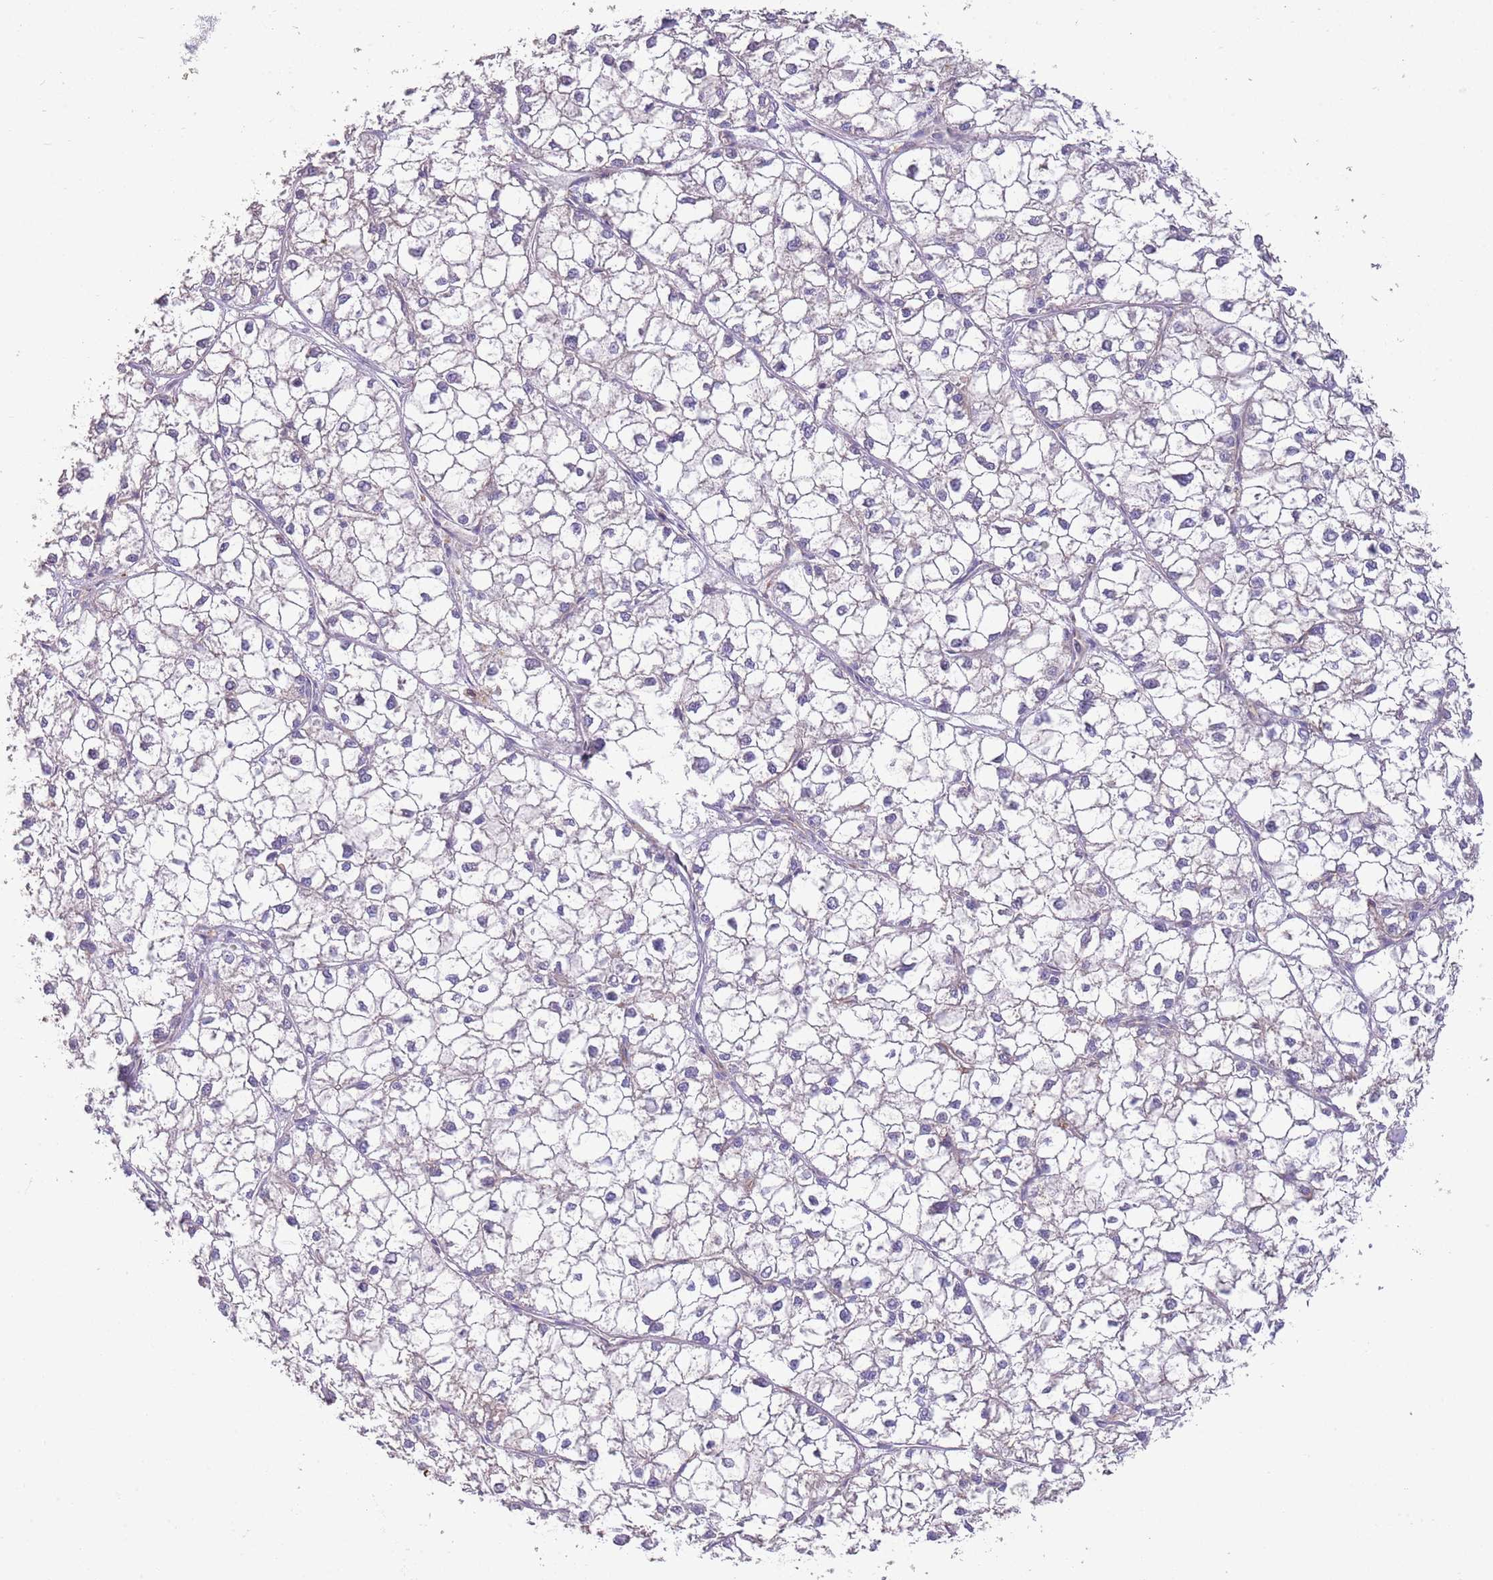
{"staining": {"intensity": "negative", "quantity": "none", "location": "none"}, "tissue": "liver cancer", "cell_type": "Tumor cells", "image_type": "cancer", "snomed": [{"axis": "morphology", "description": "Carcinoma, Hepatocellular, NOS"}, {"axis": "topography", "description": "Liver"}], "caption": "The photomicrograph shows no significant positivity in tumor cells of liver cancer.", "gene": "SFTPA1", "patient": {"sex": "female", "age": 43}}